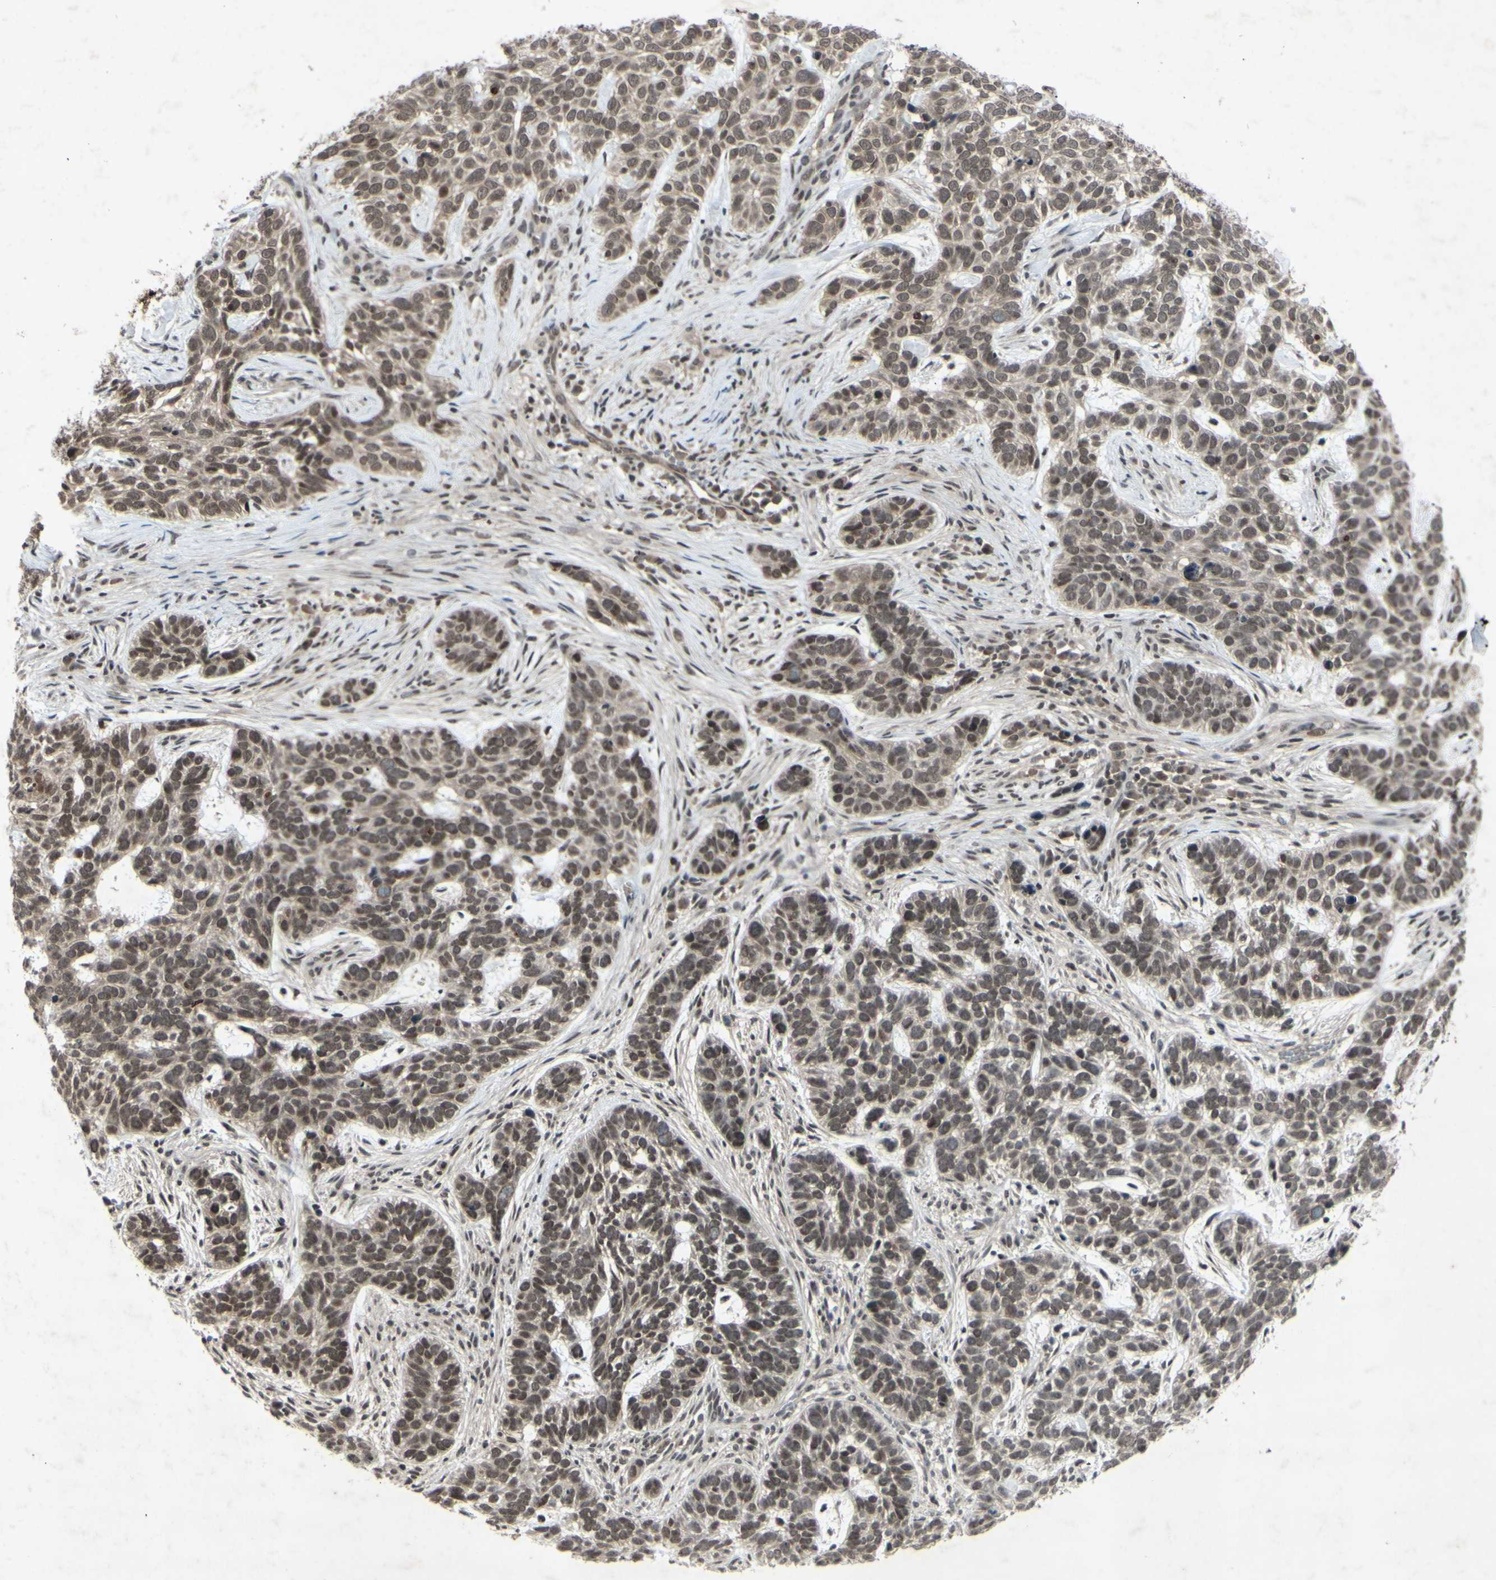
{"staining": {"intensity": "weak", "quantity": ">75%", "location": "cytoplasmic/membranous,nuclear"}, "tissue": "skin cancer", "cell_type": "Tumor cells", "image_type": "cancer", "snomed": [{"axis": "morphology", "description": "Basal cell carcinoma"}, {"axis": "topography", "description": "Skin"}], "caption": "Weak cytoplasmic/membranous and nuclear positivity is present in approximately >75% of tumor cells in skin cancer.", "gene": "SNW1", "patient": {"sex": "male", "age": 87}}